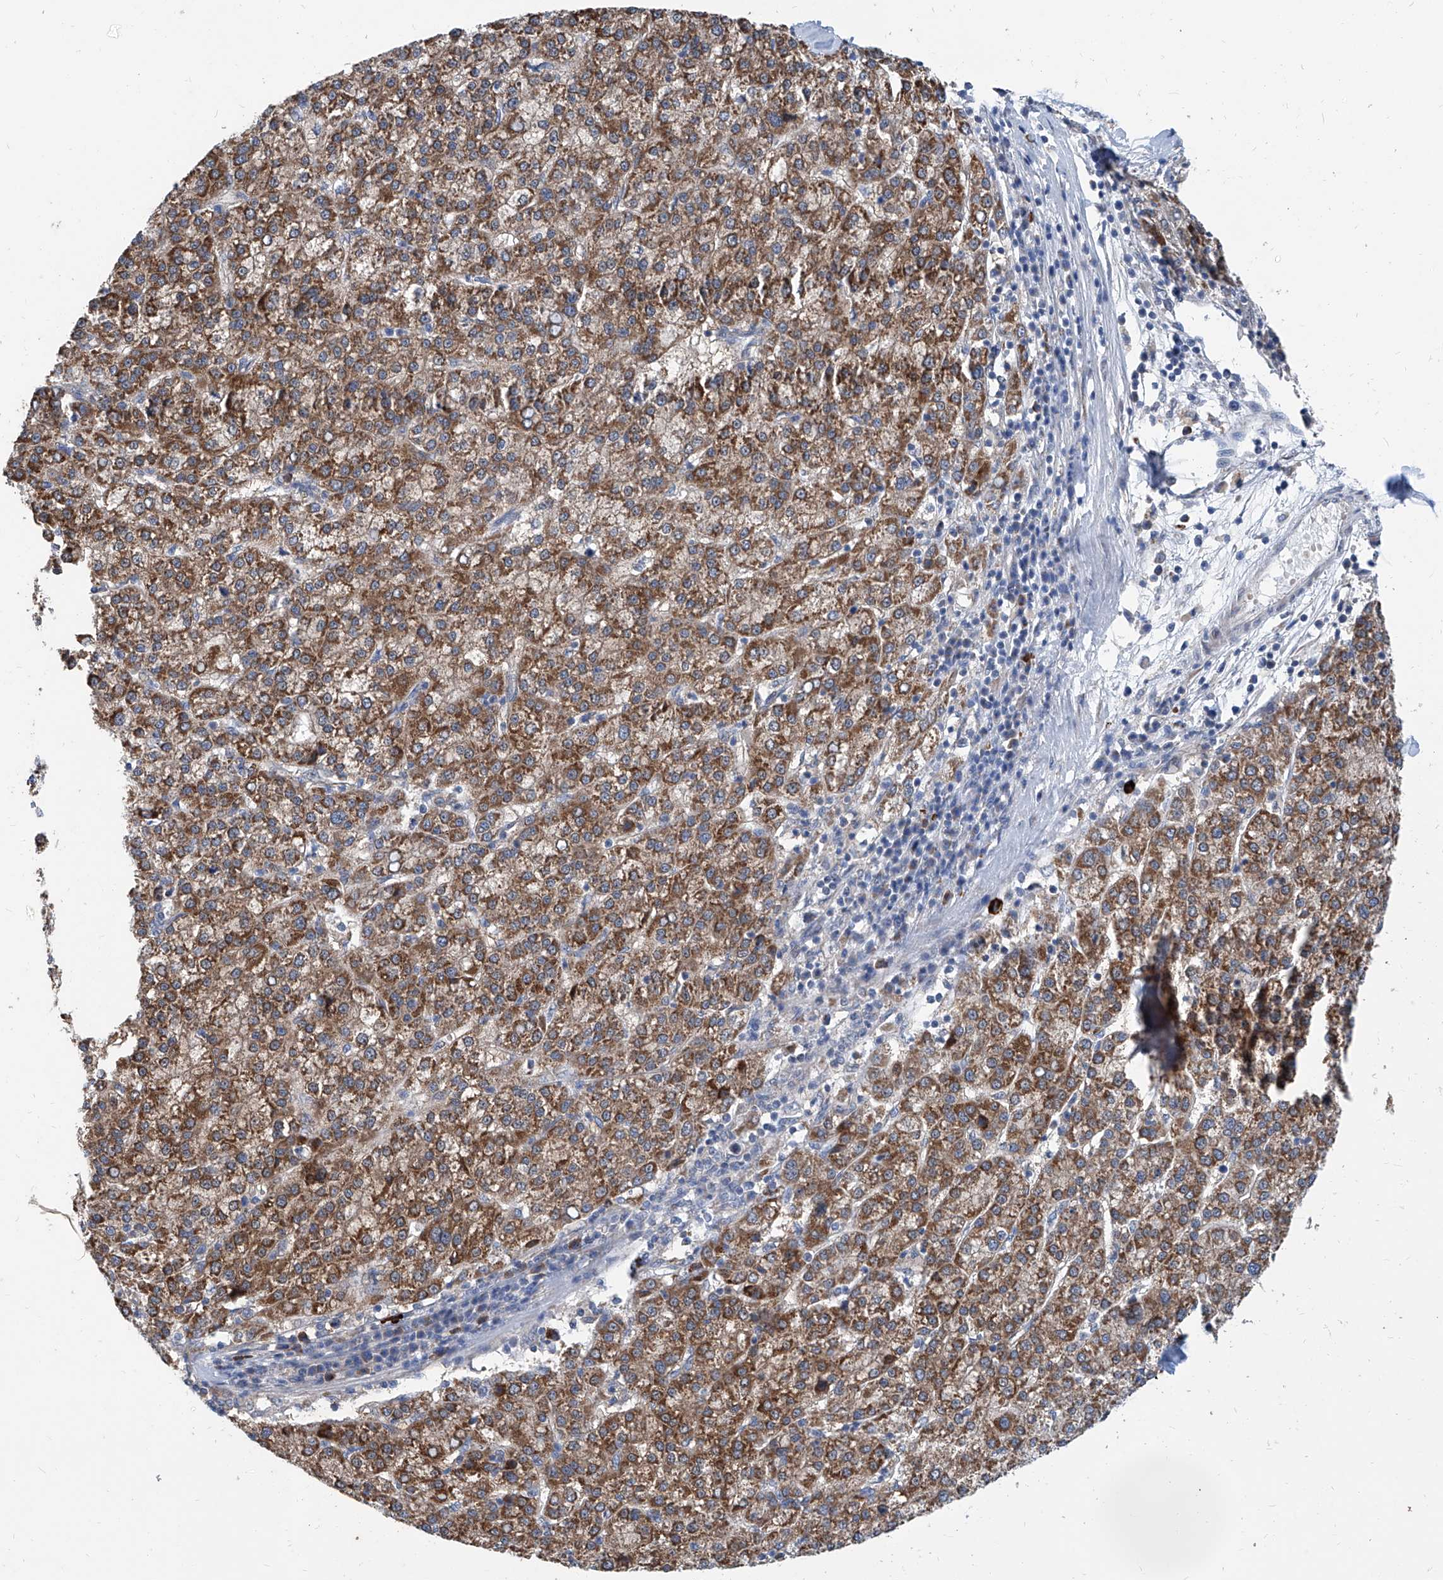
{"staining": {"intensity": "moderate", "quantity": ">75%", "location": "cytoplasmic/membranous"}, "tissue": "liver cancer", "cell_type": "Tumor cells", "image_type": "cancer", "snomed": [{"axis": "morphology", "description": "Carcinoma, Hepatocellular, NOS"}, {"axis": "topography", "description": "Liver"}], "caption": "Liver hepatocellular carcinoma tissue demonstrates moderate cytoplasmic/membranous staining in approximately >75% of tumor cells", "gene": "USP48", "patient": {"sex": "female", "age": 58}}